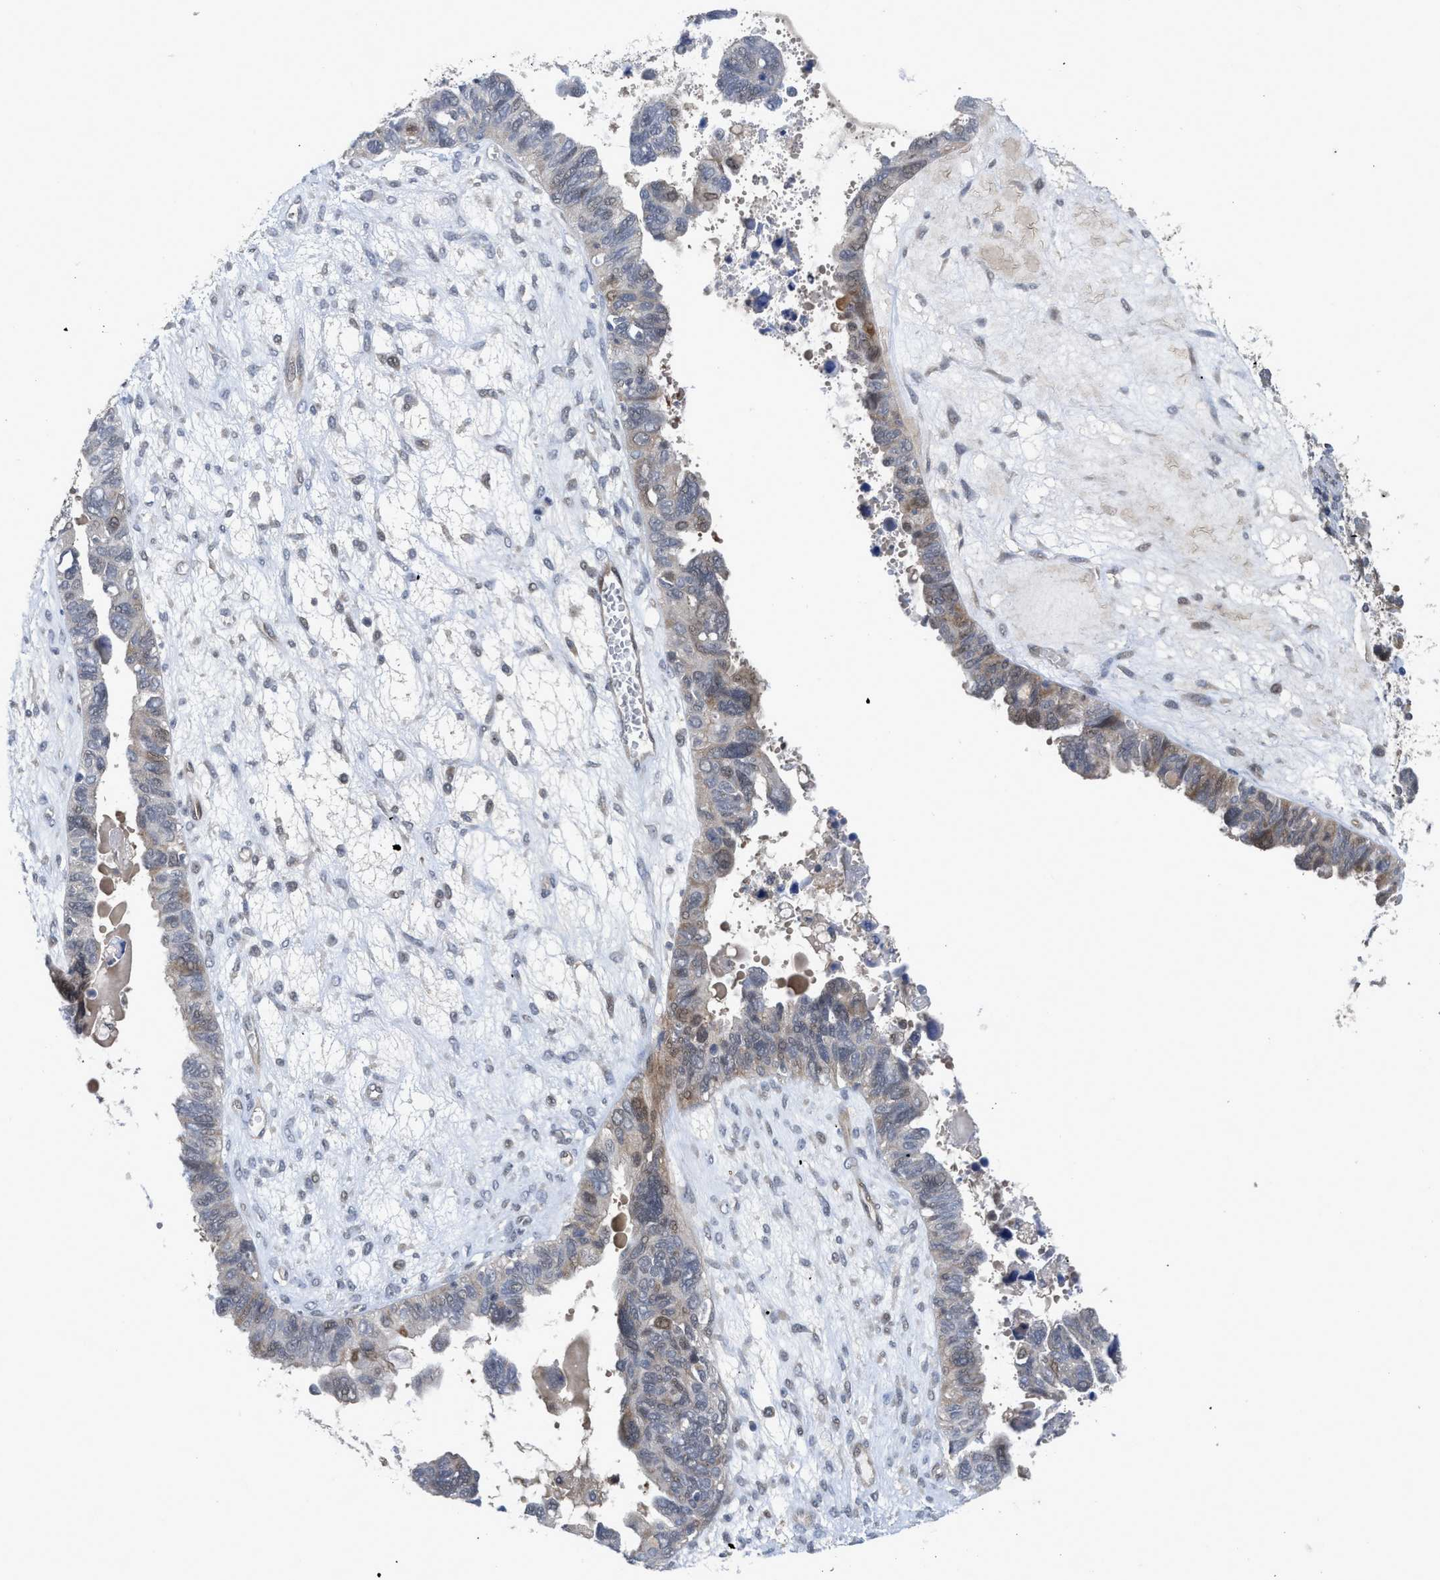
{"staining": {"intensity": "weak", "quantity": "<25%", "location": "cytoplasmic/membranous"}, "tissue": "ovarian cancer", "cell_type": "Tumor cells", "image_type": "cancer", "snomed": [{"axis": "morphology", "description": "Cystadenocarcinoma, serous, NOS"}, {"axis": "topography", "description": "Ovary"}], "caption": "Protein analysis of ovarian serous cystadenocarcinoma demonstrates no significant staining in tumor cells.", "gene": "LDAF1", "patient": {"sex": "female", "age": 79}}